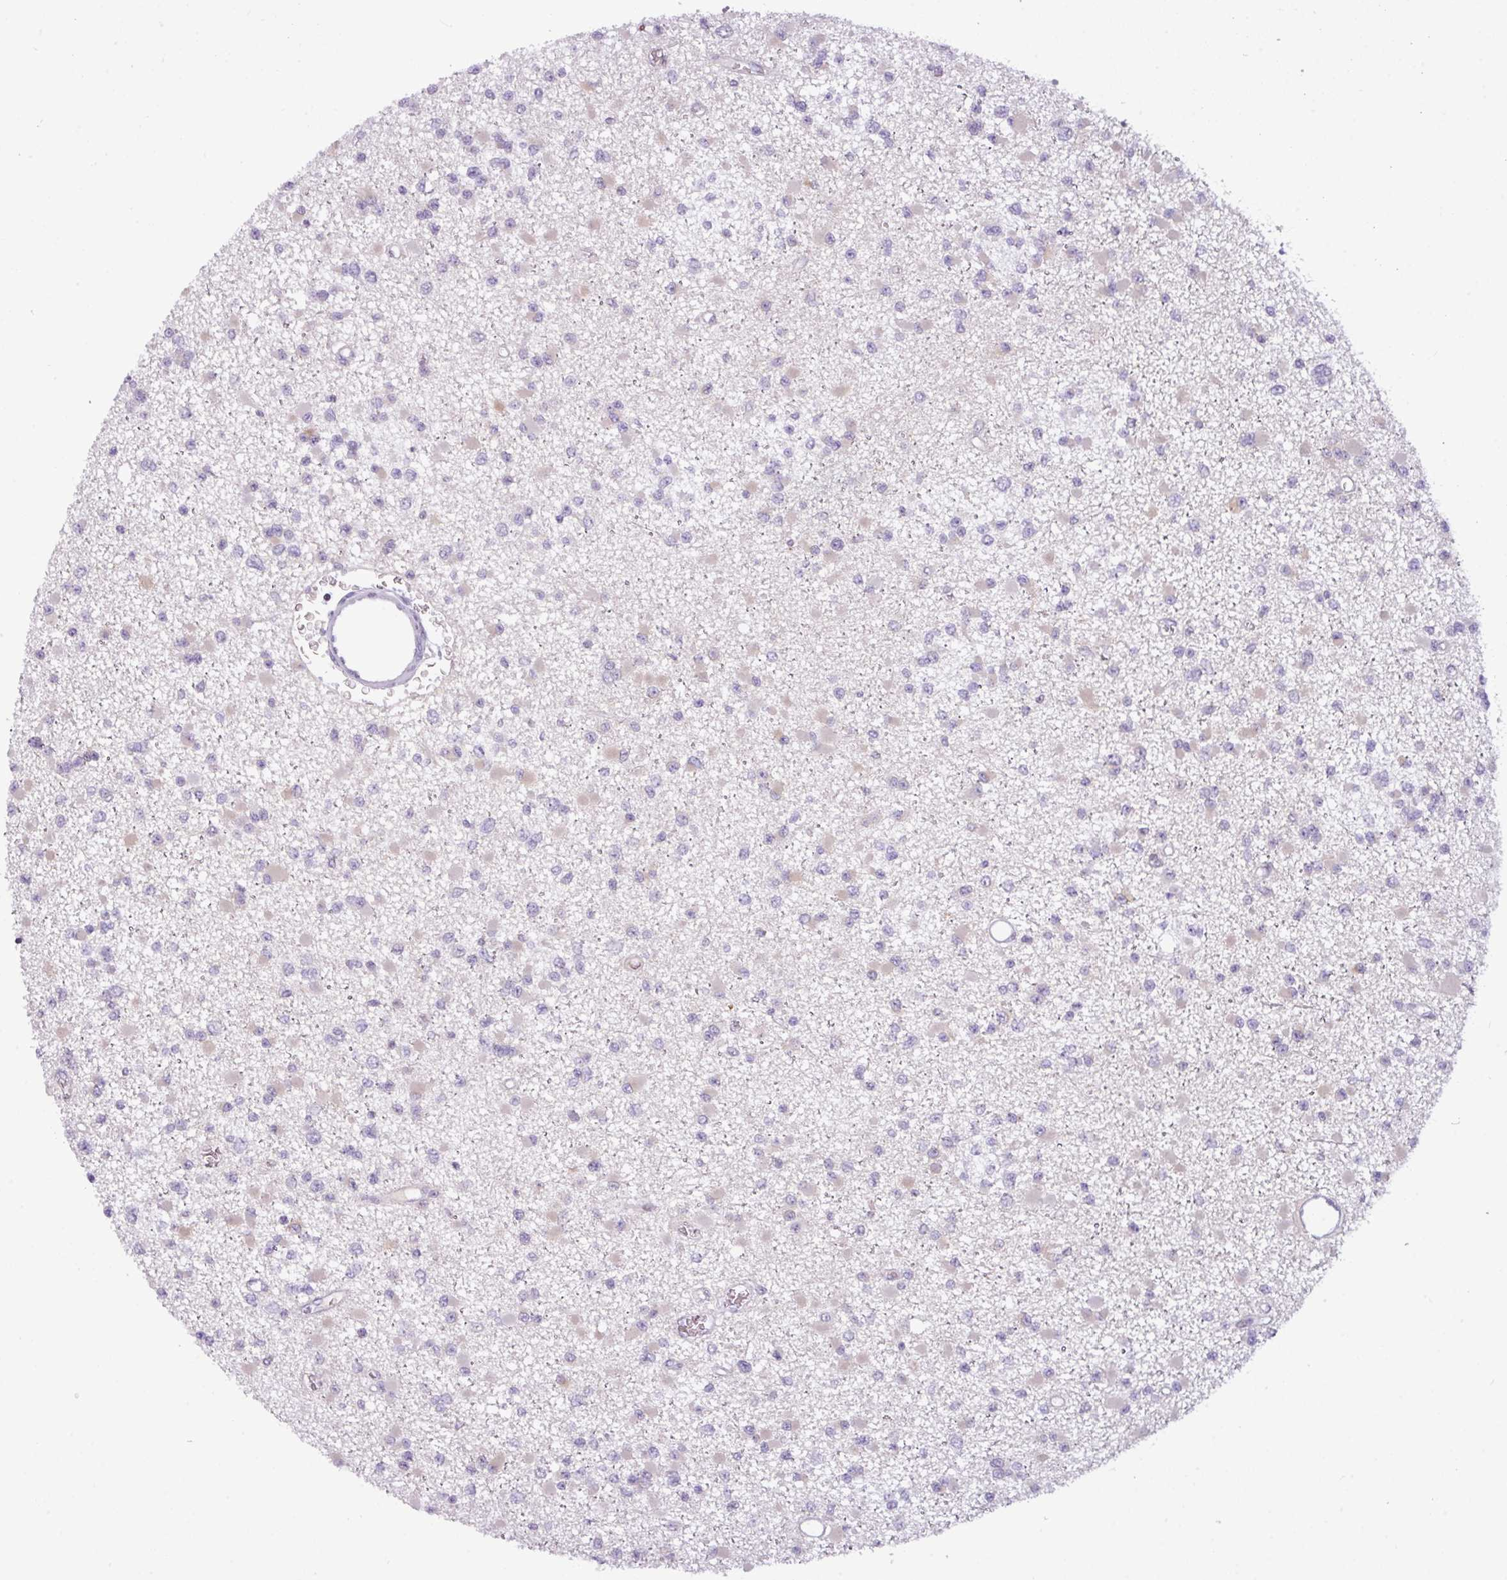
{"staining": {"intensity": "negative", "quantity": "none", "location": "none"}, "tissue": "glioma", "cell_type": "Tumor cells", "image_type": "cancer", "snomed": [{"axis": "morphology", "description": "Glioma, malignant, Low grade"}, {"axis": "topography", "description": "Brain"}], "caption": "DAB (3,3'-diaminobenzidine) immunohistochemical staining of human glioma demonstrates no significant expression in tumor cells. (DAB (3,3'-diaminobenzidine) IHC, high magnification).", "gene": "SLC66A2", "patient": {"sex": "female", "age": 22}}